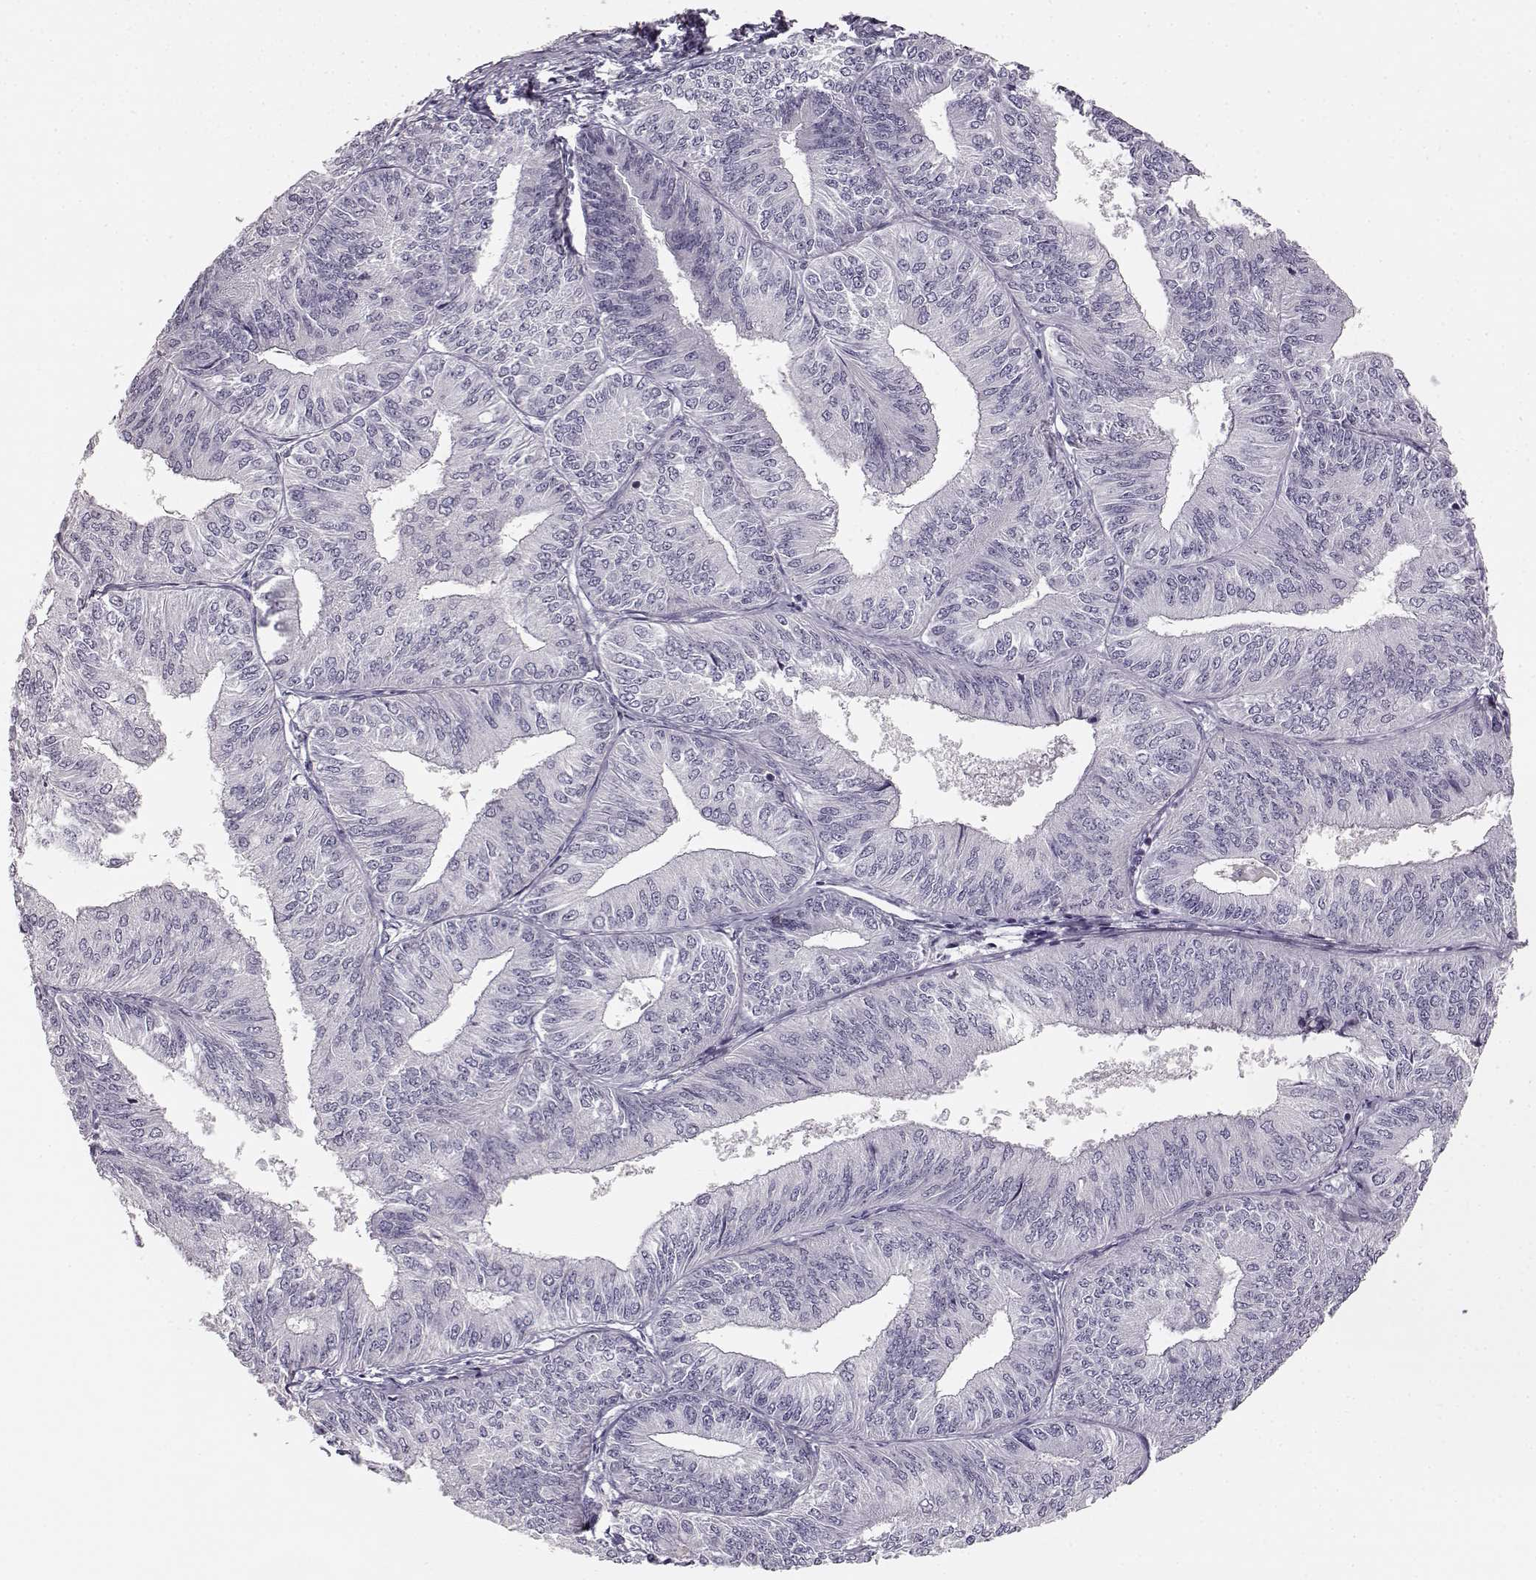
{"staining": {"intensity": "negative", "quantity": "none", "location": "none"}, "tissue": "endometrial cancer", "cell_type": "Tumor cells", "image_type": "cancer", "snomed": [{"axis": "morphology", "description": "Adenocarcinoma, NOS"}, {"axis": "topography", "description": "Endometrium"}], "caption": "Immunohistochemistry (IHC) of adenocarcinoma (endometrial) reveals no staining in tumor cells. (DAB immunohistochemistry with hematoxylin counter stain).", "gene": "KIAA0319", "patient": {"sex": "female", "age": 58}}